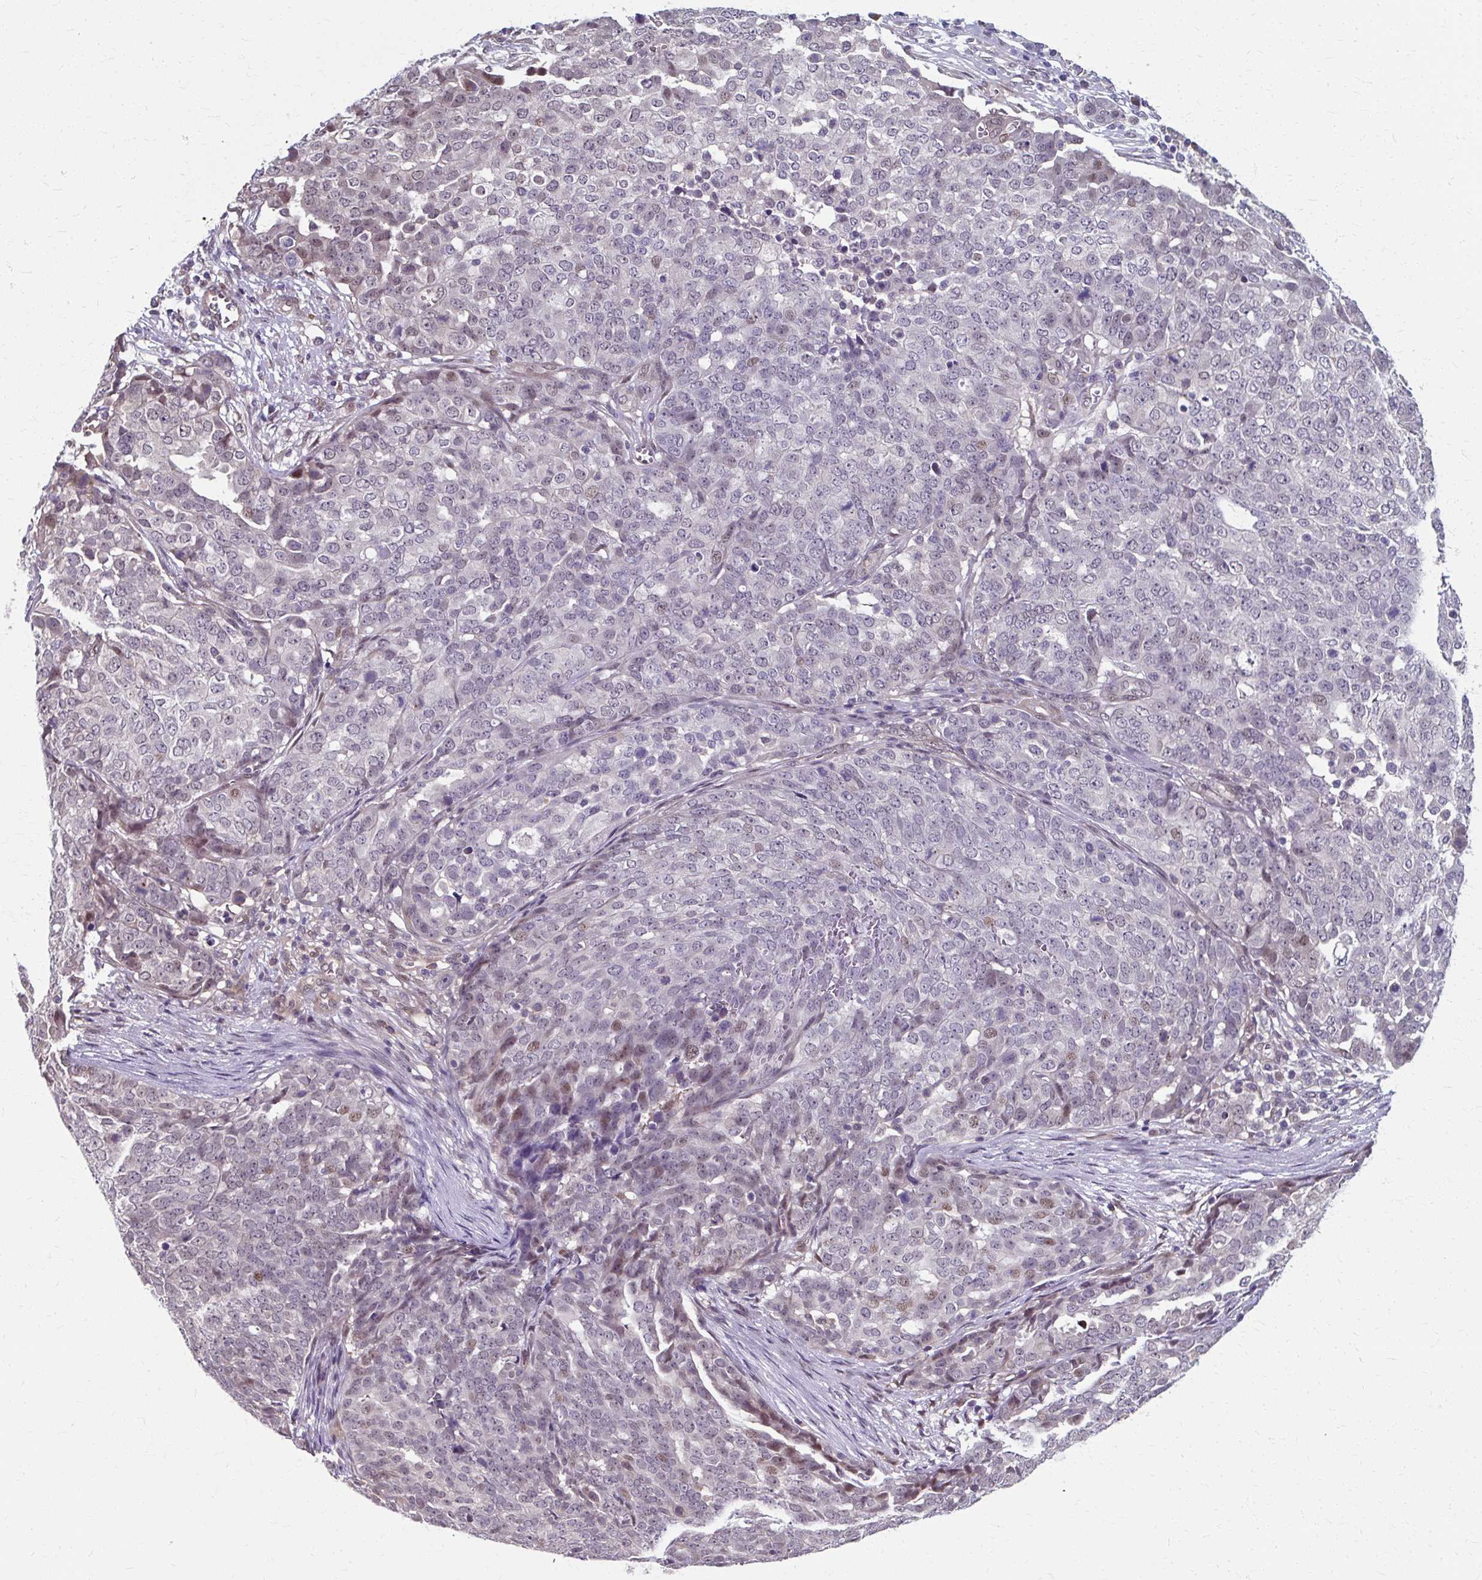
{"staining": {"intensity": "weak", "quantity": "<25%", "location": "nuclear"}, "tissue": "ovarian cancer", "cell_type": "Tumor cells", "image_type": "cancer", "snomed": [{"axis": "morphology", "description": "Cystadenocarcinoma, serous, NOS"}, {"axis": "topography", "description": "Soft tissue"}, {"axis": "topography", "description": "Ovary"}], "caption": "High magnification brightfield microscopy of ovarian cancer stained with DAB (3,3'-diaminobenzidine) (brown) and counterstained with hematoxylin (blue): tumor cells show no significant positivity.", "gene": "ZNF555", "patient": {"sex": "female", "age": 57}}